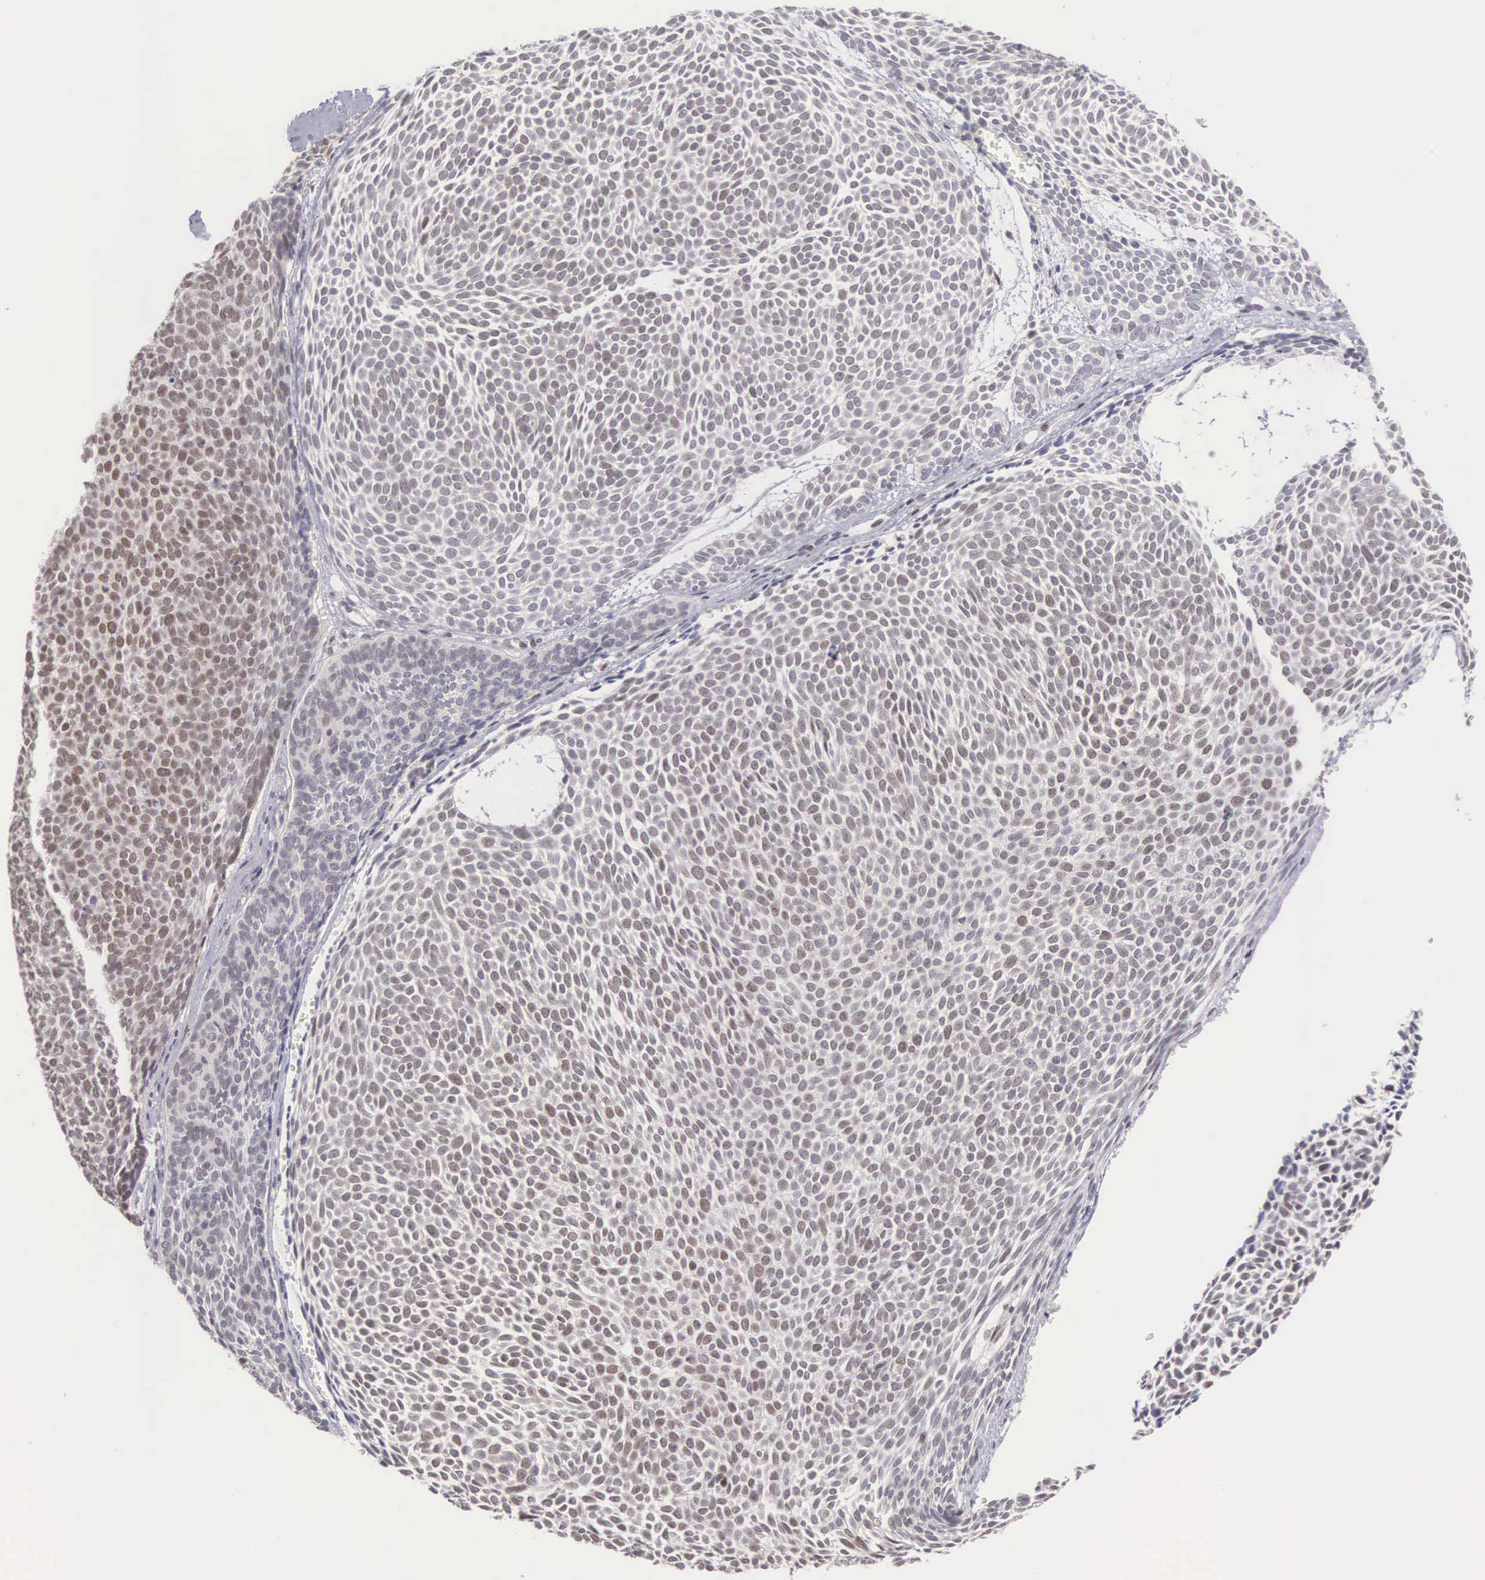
{"staining": {"intensity": "weak", "quantity": "25%-75%", "location": "nuclear"}, "tissue": "skin cancer", "cell_type": "Tumor cells", "image_type": "cancer", "snomed": [{"axis": "morphology", "description": "Basal cell carcinoma"}, {"axis": "topography", "description": "Skin"}], "caption": "There is low levels of weak nuclear staining in tumor cells of skin cancer, as demonstrated by immunohistochemical staining (brown color).", "gene": "CCDC117", "patient": {"sex": "male", "age": 84}}